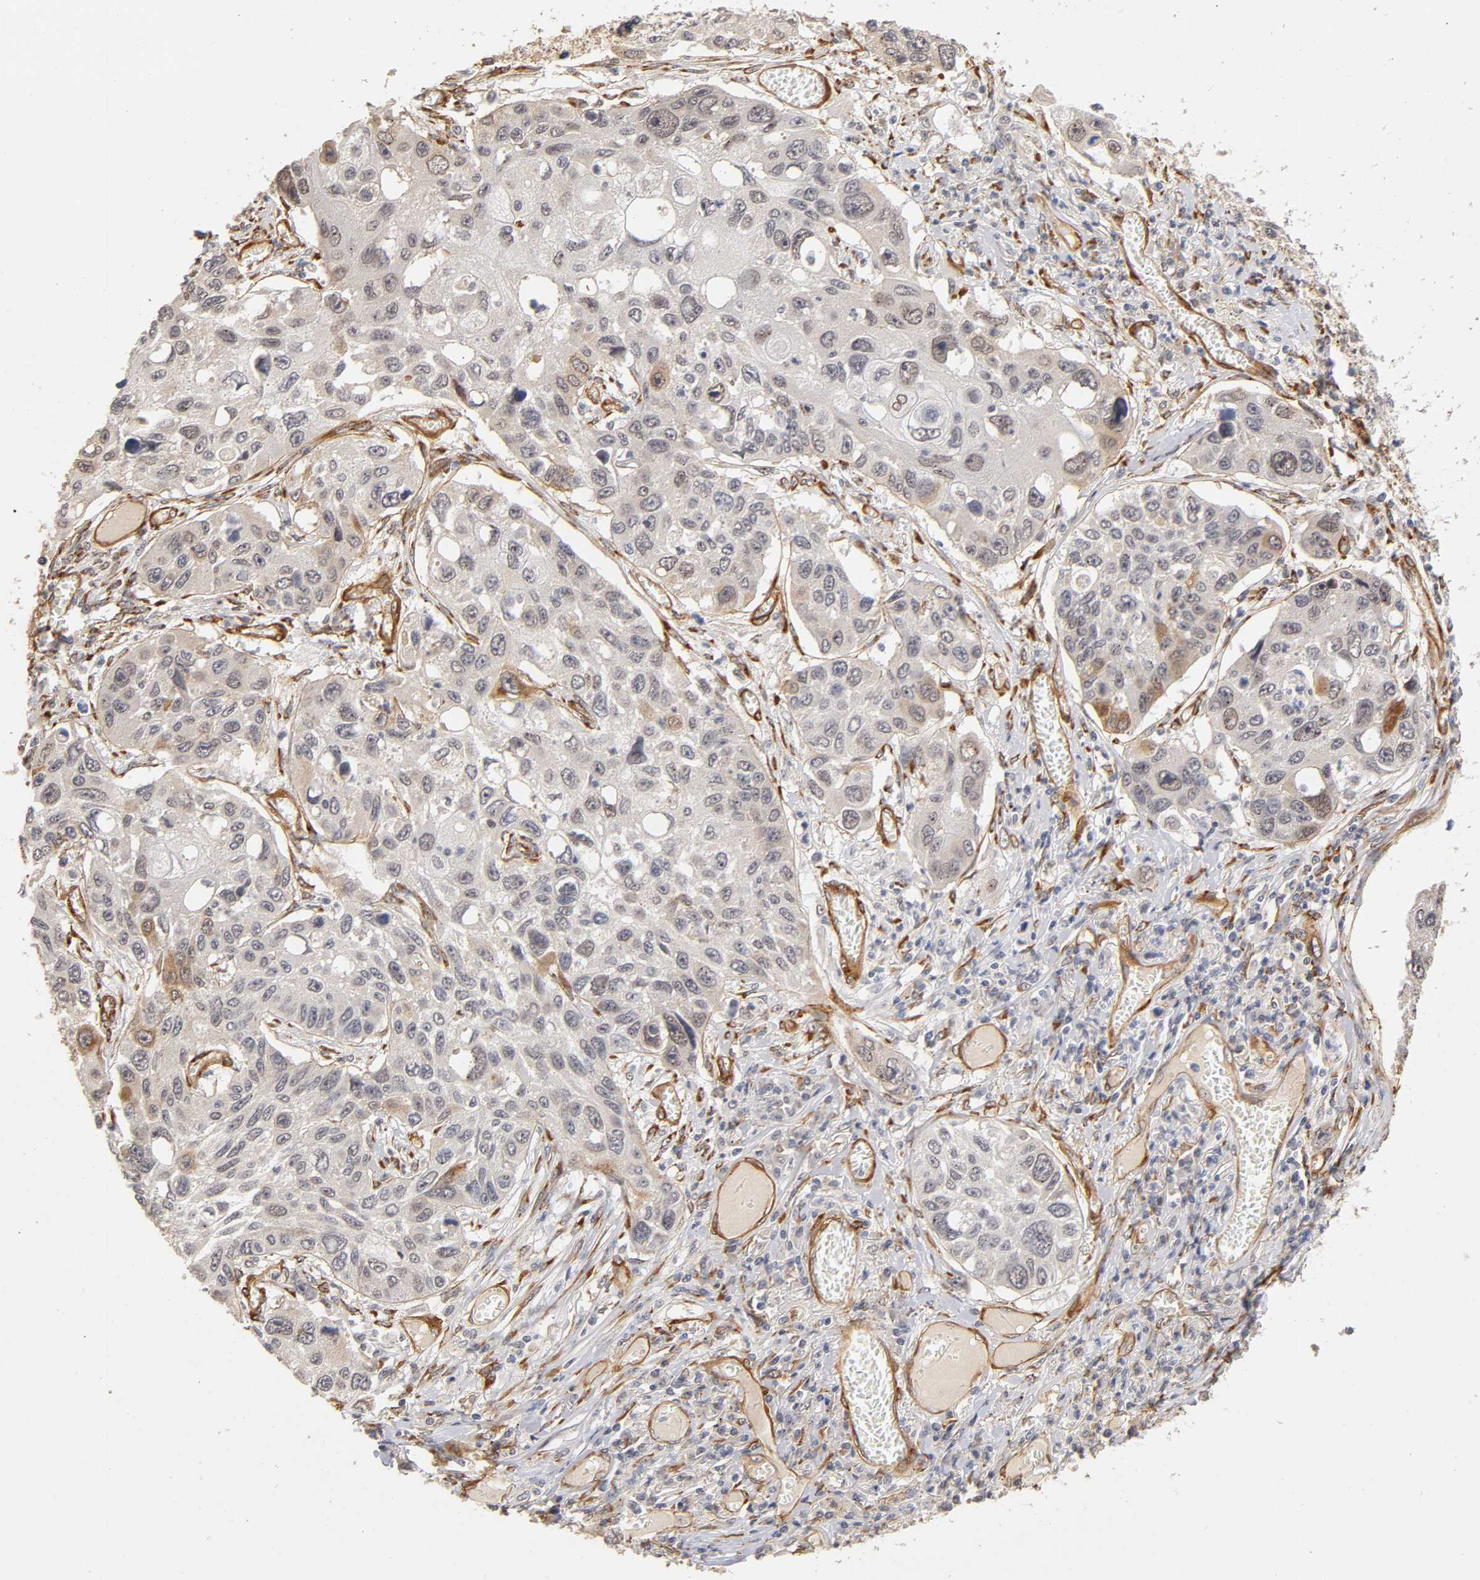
{"staining": {"intensity": "weak", "quantity": "<25%", "location": "cytoplasmic/membranous"}, "tissue": "lung cancer", "cell_type": "Tumor cells", "image_type": "cancer", "snomed": [{"axis": "morphology", "description": "Squamous cell carcinoma, NOS"}, {"axis": "topography", "description": "Lung"}], "caption": "The immunohistochemistry photomicrograph has no significant expression in tumor cells of lung squamous cell carcinoma tissue.", "gene": "LAMB1", "patient": {"sex": "male", "age": 71}}